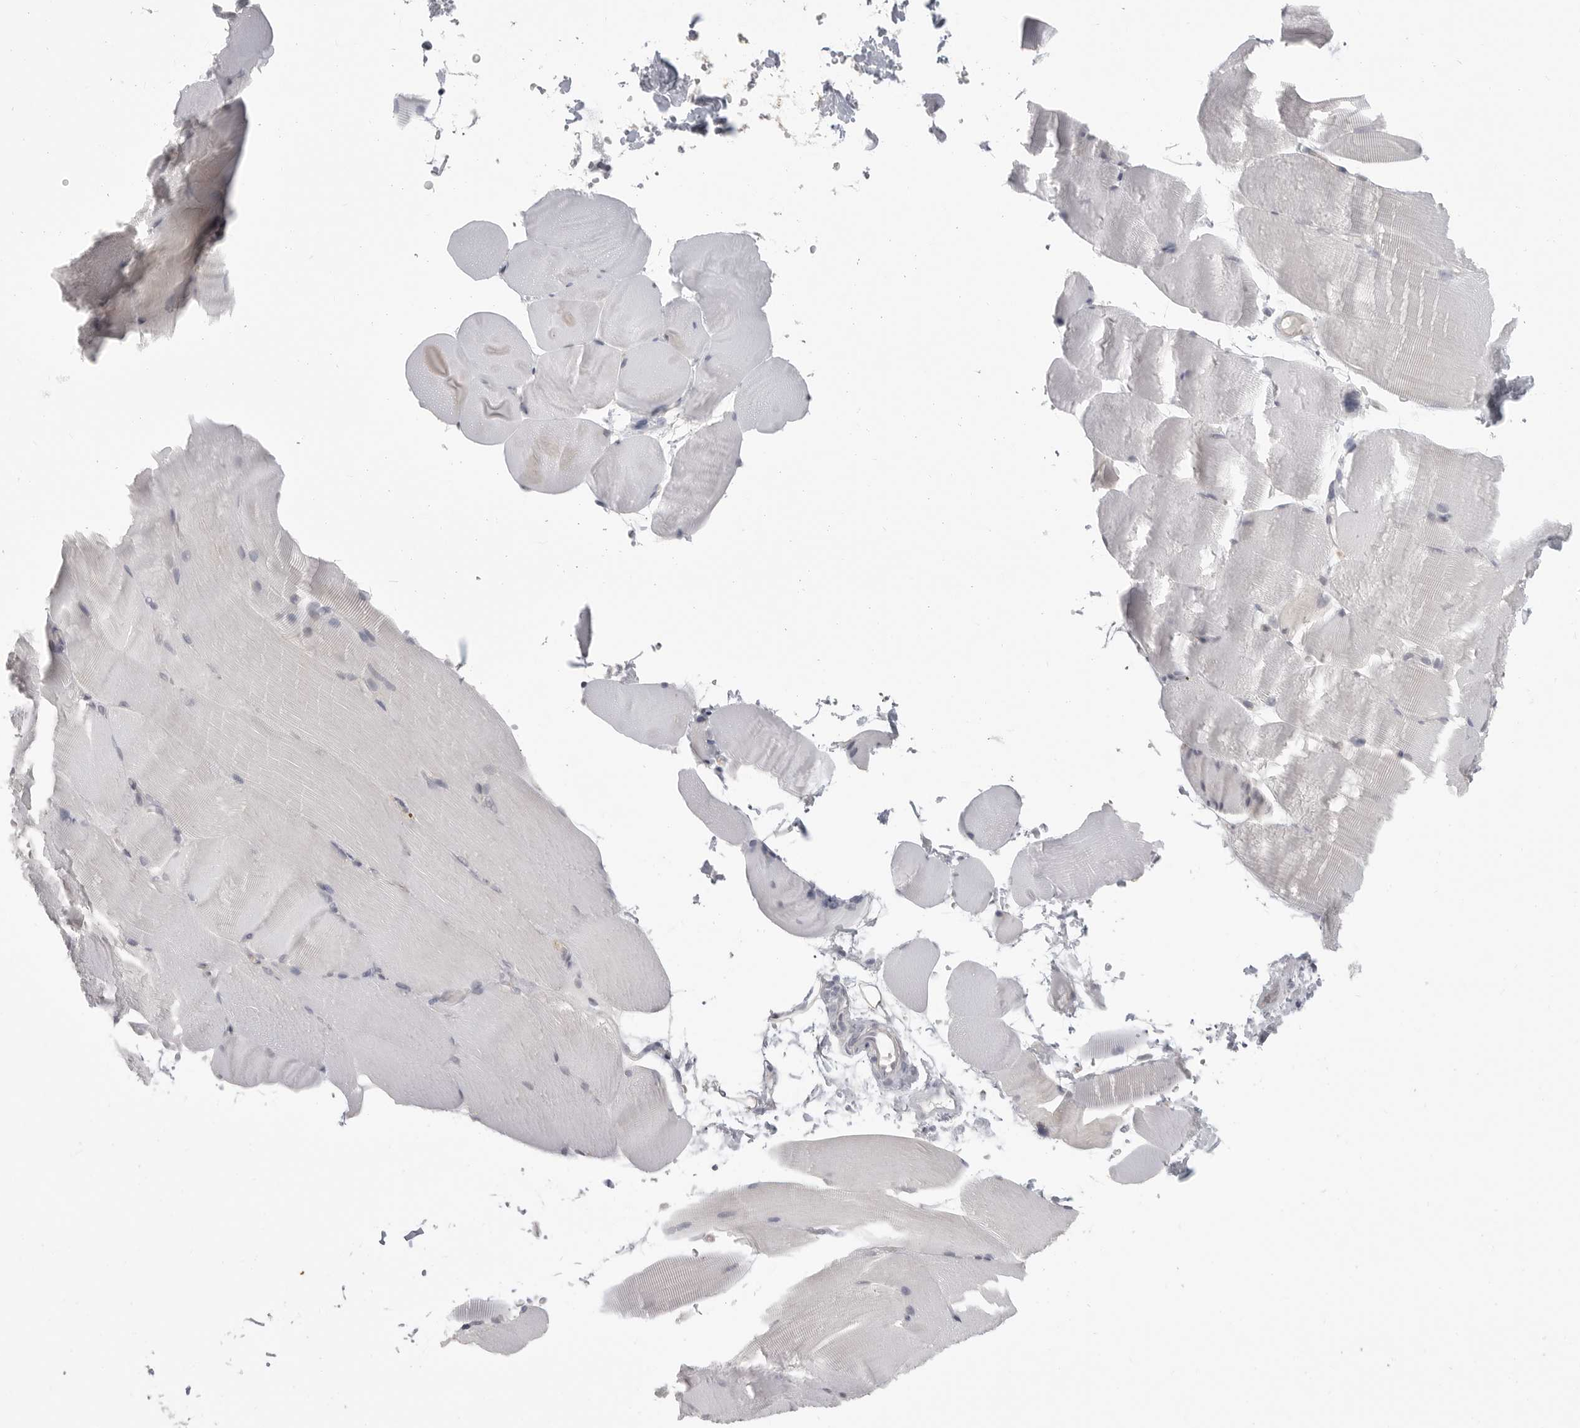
{"staining": {"intensity": "negative", "quantity": "none", "location": "none"}, "tissue": "skeletal muscle", "cell_type": "Myocytes", "image_type": "normal", "snomed": [{"axis": "morphology", "description": "Normal tissue, NOS"}, {"axis": "topography", "description": "Skeletal muscle"}, {"axis": "topography", "description": "Parathyroid gland"}], "caption": "Immunohistochemistry image of benign human skeletal muscle stained for a protein (brown), which displays no positivity in myocytes. The staining was performed using DAB to visualize the protein expression in brown, while the nuclei were stained in blue with hematoxylin (Magnification: 20x).", "gene": "IFNGR1", "patient": {"sex": "female", "age": 37}}